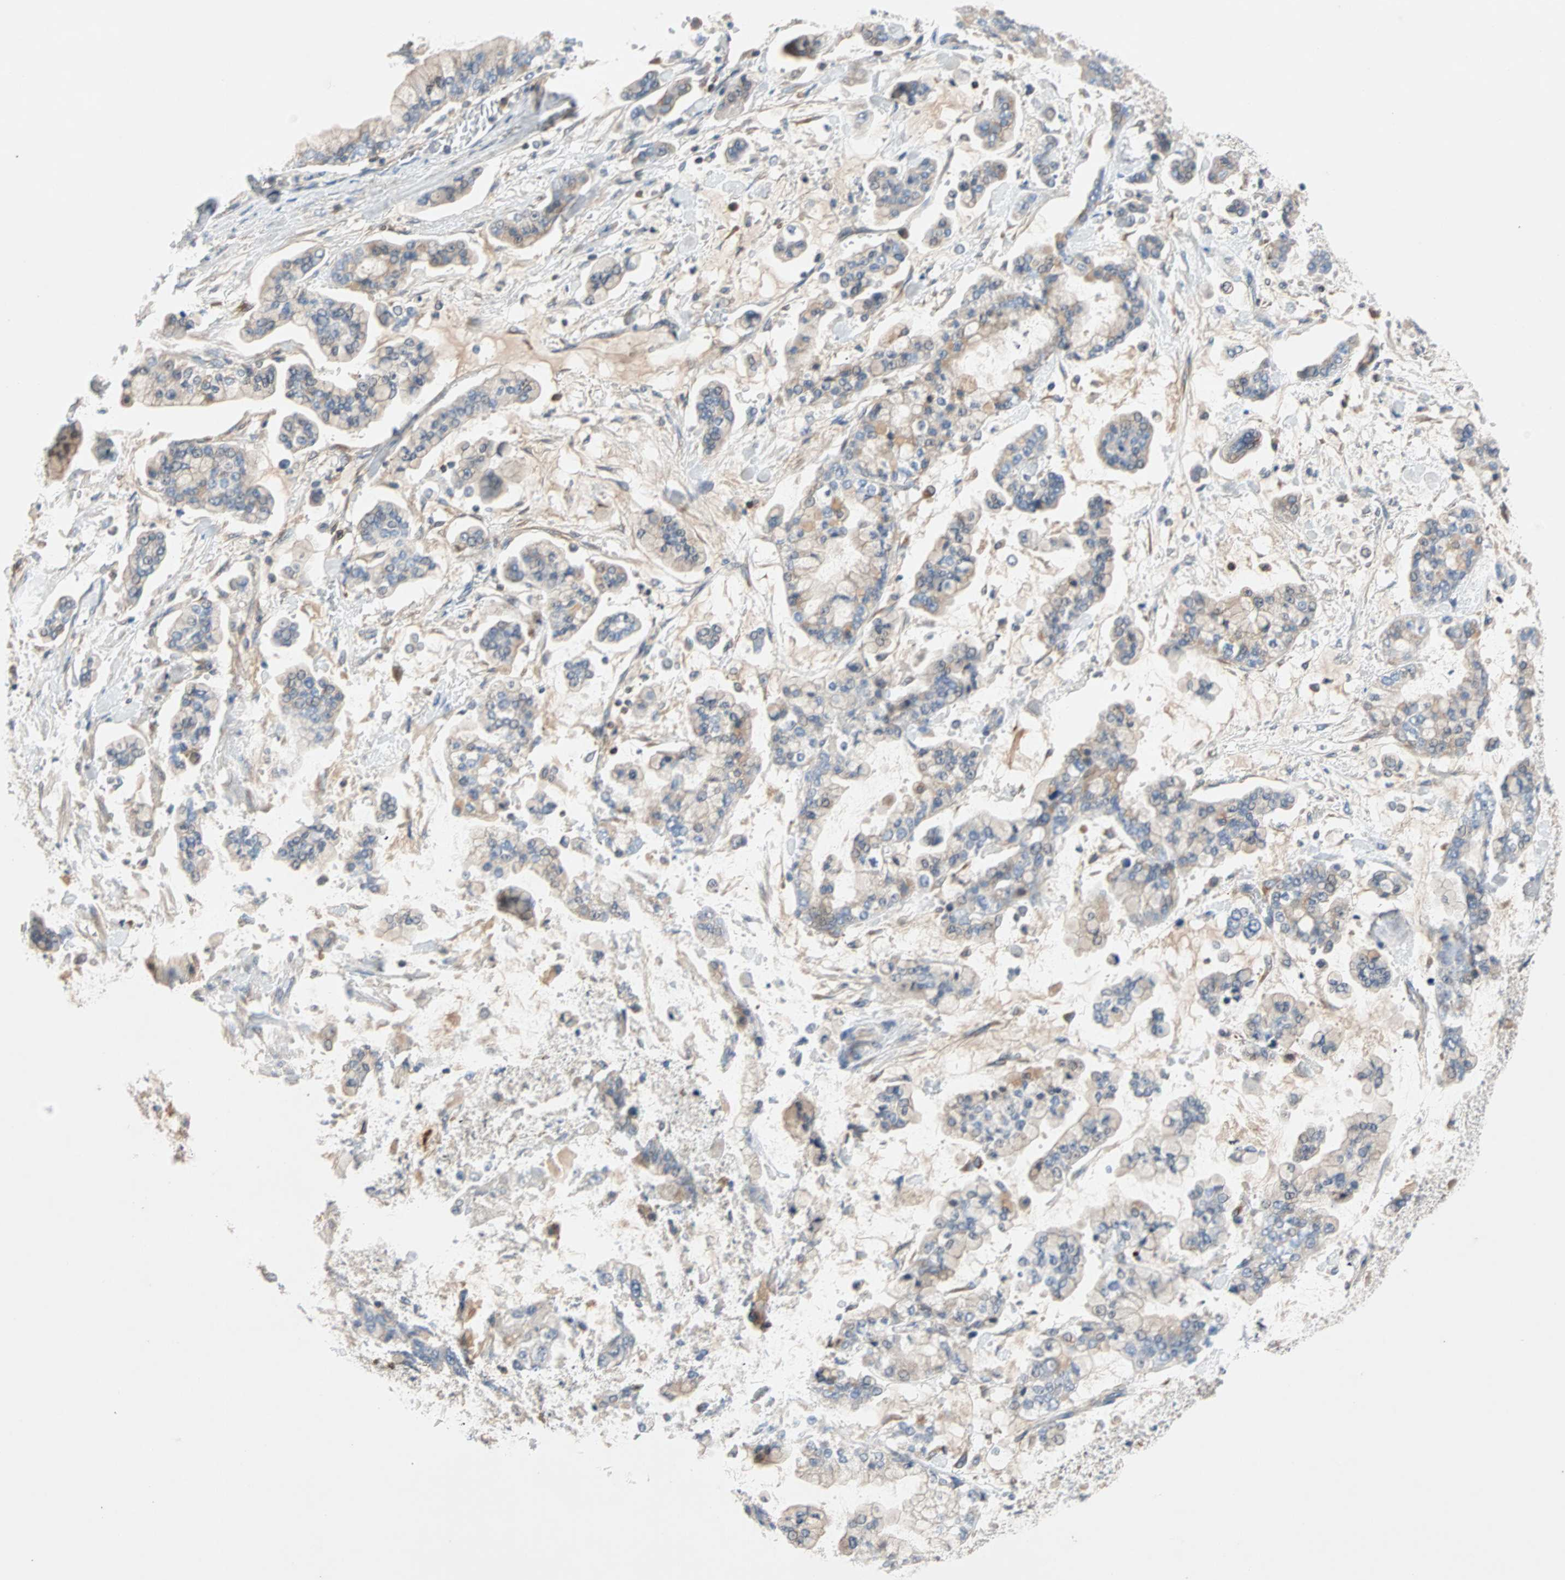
{"staining": {"intensity": "weak", "quantity": "<25%", "location": "cytoplasmic/membranous"}, "tissue": "stomach cancer", "cell_type": "Tumor cells", "image_type": "cancer", "snomed": [{"axis": "morphology", "description": "Normal tissue, NOS"}, {"axis": "morphology", "description": "Adenocarcinoma, NOS"}, {"axis": "topography", "description": "Stomach, upper"}, {"axis": "topography", "description": "Stomach"}], "caption": "Tumor cells show no significant protein positivity in stomach cancer (adenocarcinoma).", "gene": "MAP4K1", "patient": {"sex": "male", "age": 76}}